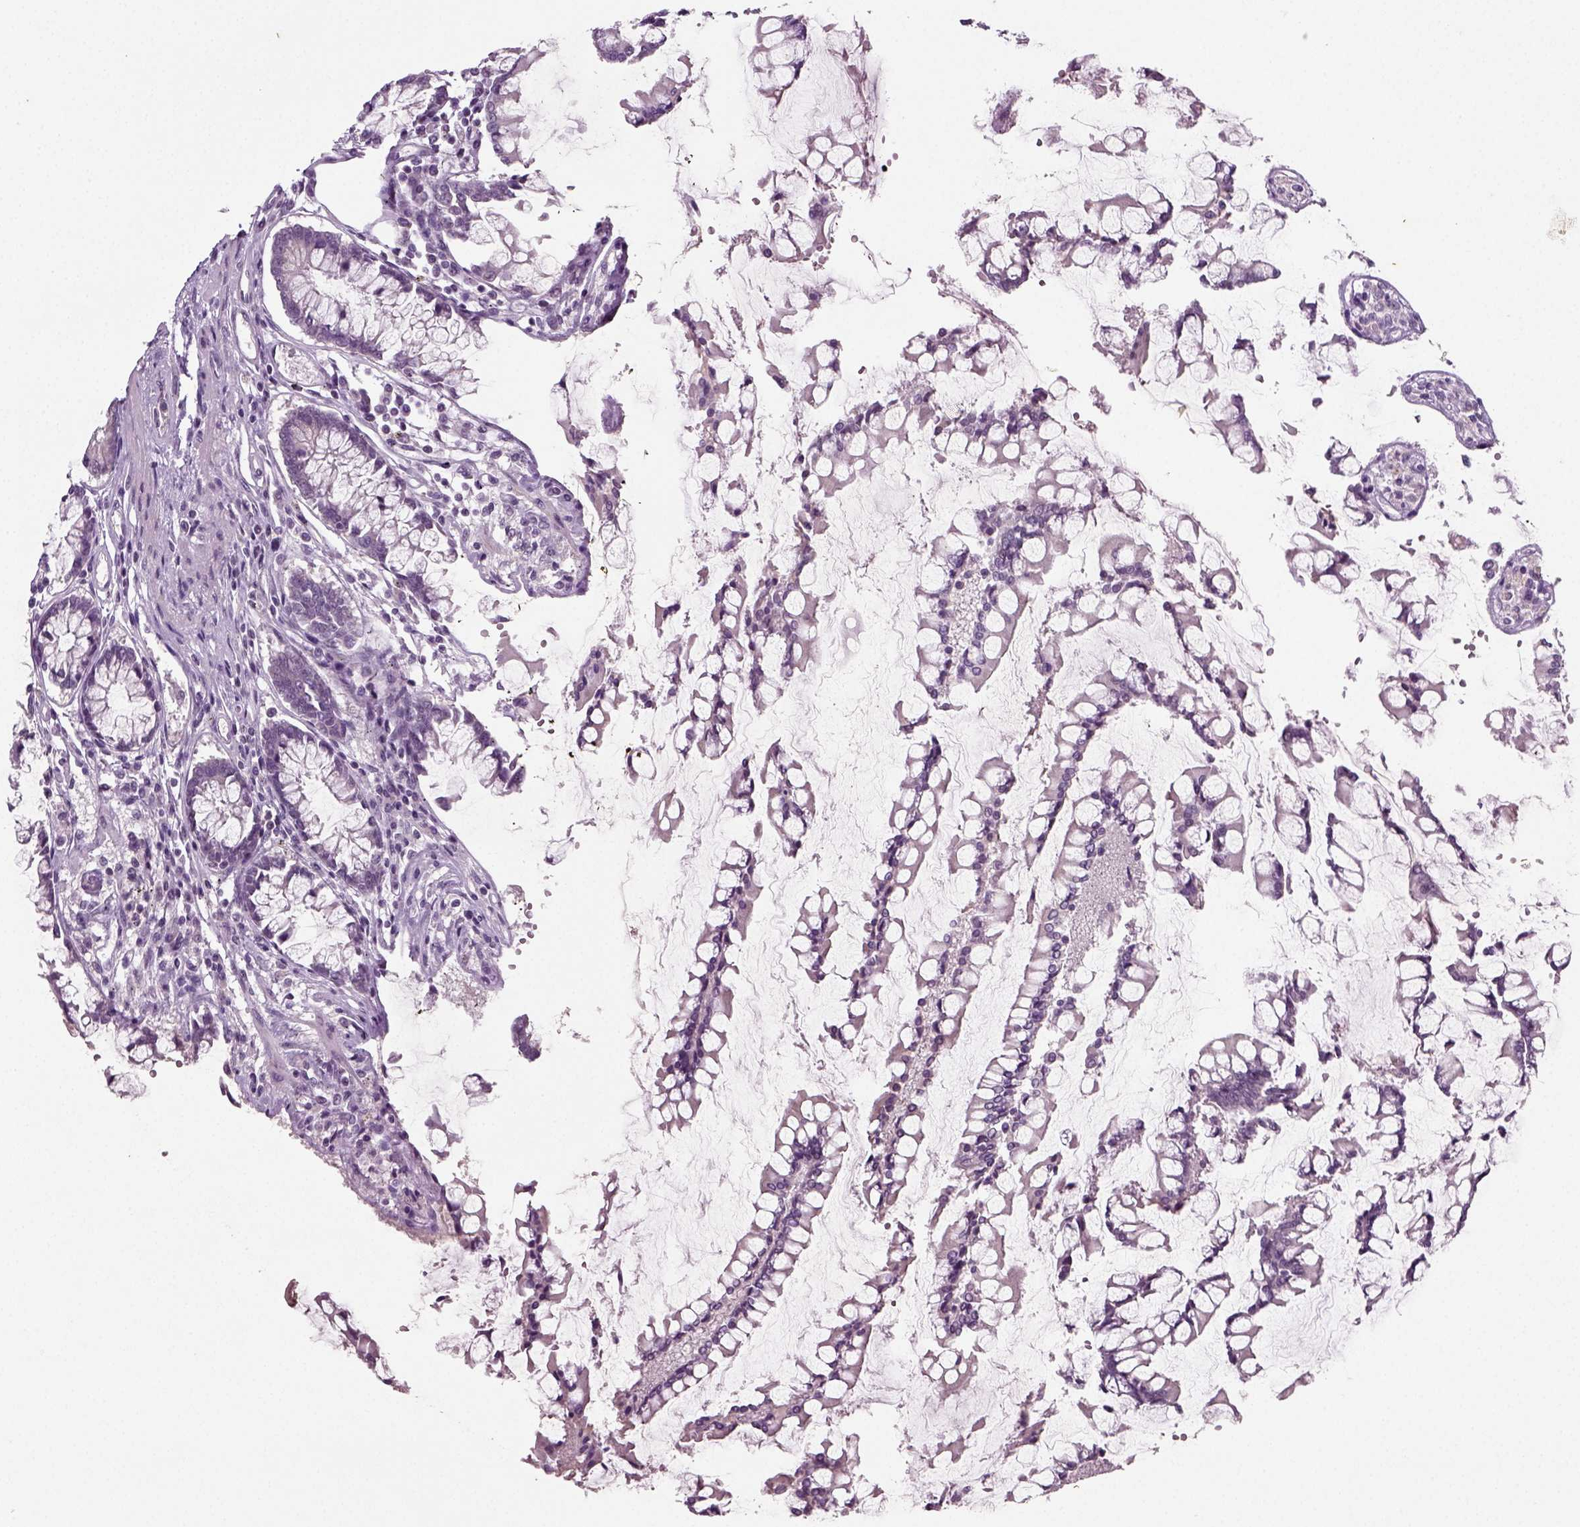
{"staining": {"intensity": "negative", "quantity": "none", "location": "none"}, "tissue": "carcinoid", "cell_type": "Tumor cells", "image_type": "cancer", "snomed": [{"axis": "morphology", "description": "Carcinoid, malignant, NOS"}, {"axis": "topography", "description": "Small intestine"}], "caption": "This is an IHC image of human carcinoid (malignant). There is no expression in tumor cells.", "gene": "SYNGAP1", "patient": {"sex": "female", "age": 65}}